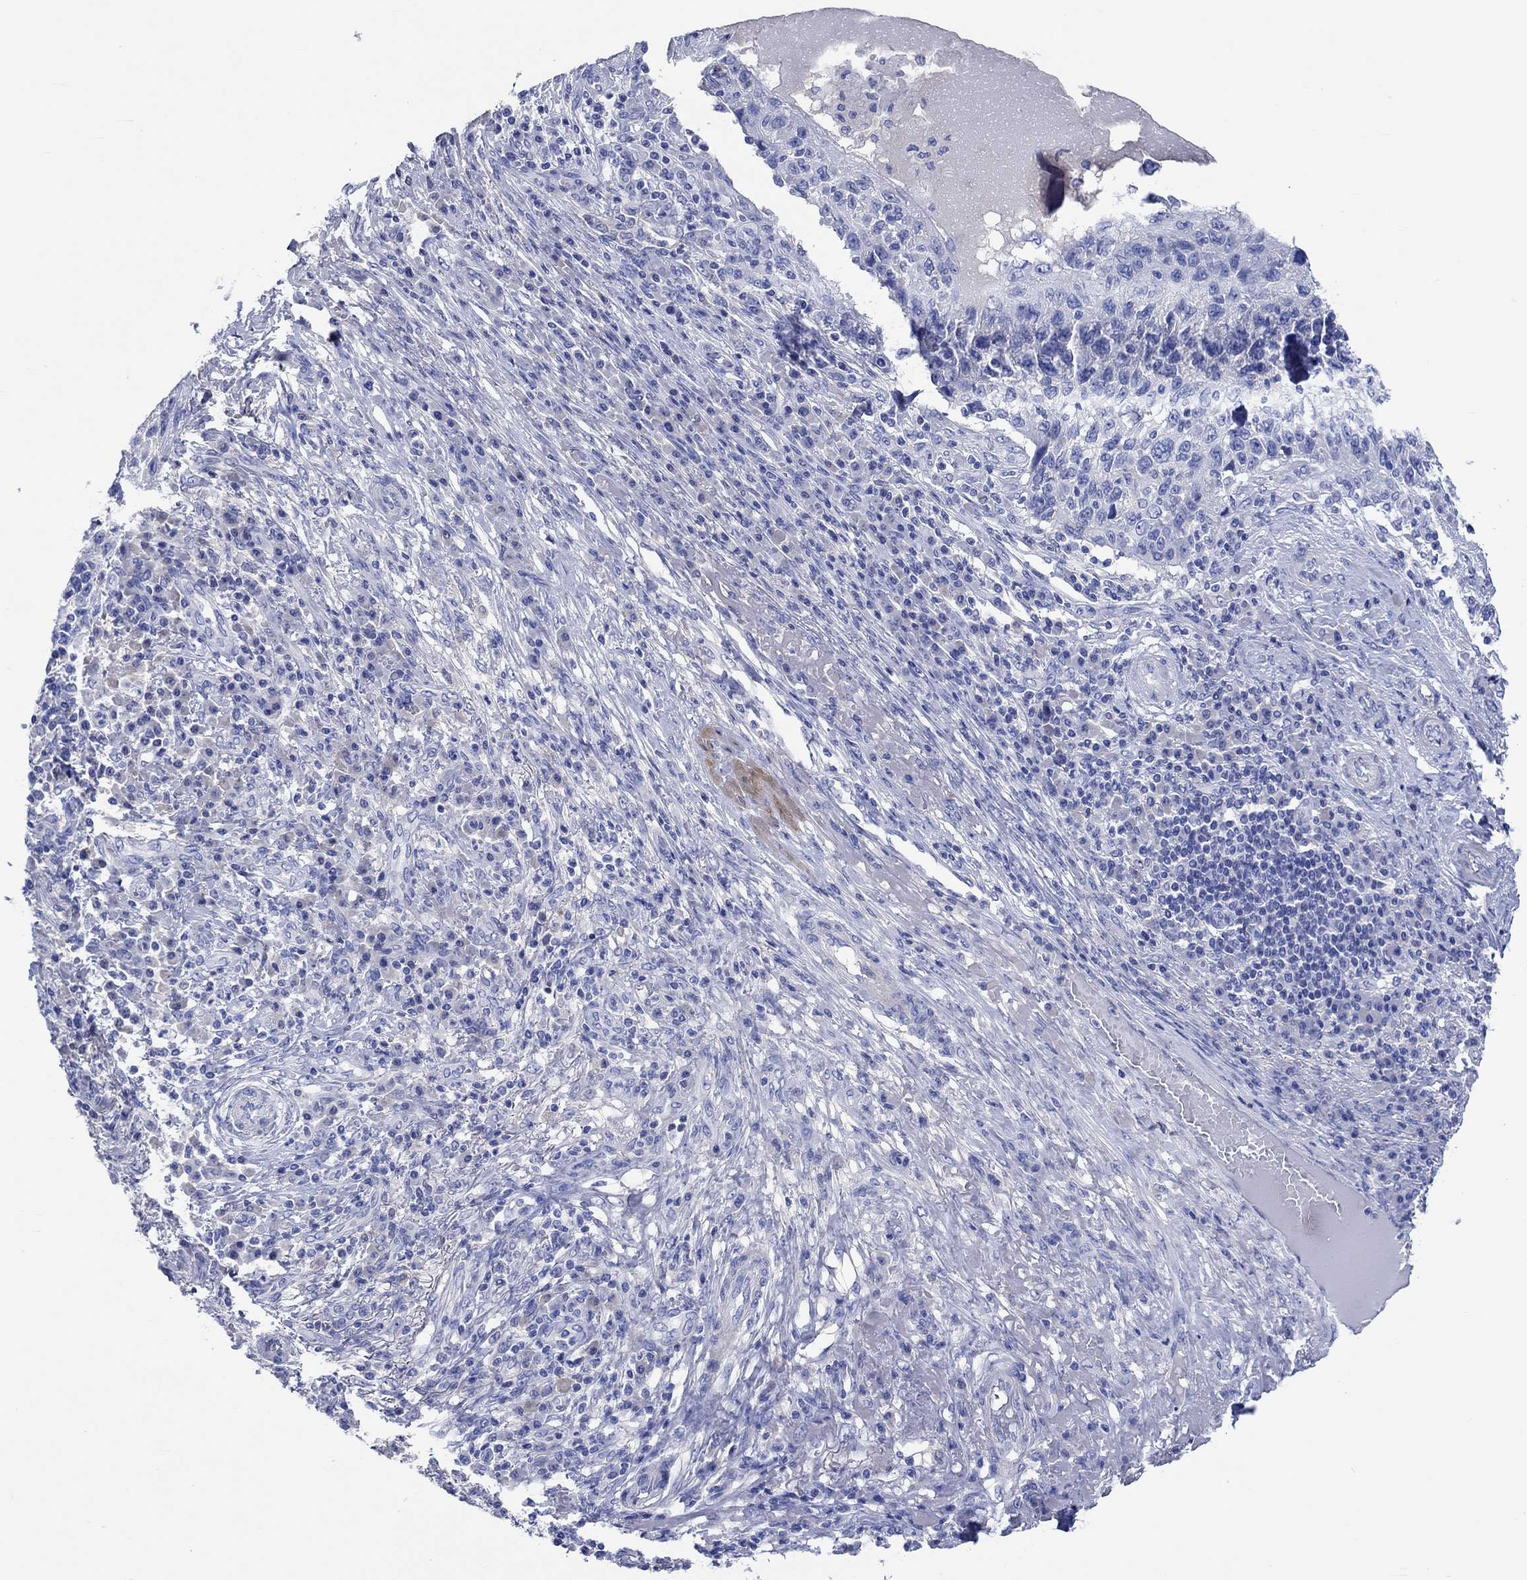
{"staining": {"intensity": "negative", "quantity": "none", "location": "none"}, "tissue": "skin cancer", "cell_type": "Tumor cells", "image_type": "cancer", "snomed": [{"axis": "morphology", "description": "Squamous cell carcinoma, NOS"}, {"axis": "topography", "description": "Skin"}], "caption": "DAB (3,3'-diaminobenzidine) immunohistochemical staining of human squamous cell carcinoma (skin) shows no significant expression in tumor cells. (Stains: DAB (3,3'-diaminobenzidine) immunohistochemistry with hematoxylin counter stain, Microscopy: brightfield microscopy at high magnification).", "gene": "SHISA4", "patient": {"sex": "male", "age": 92}}